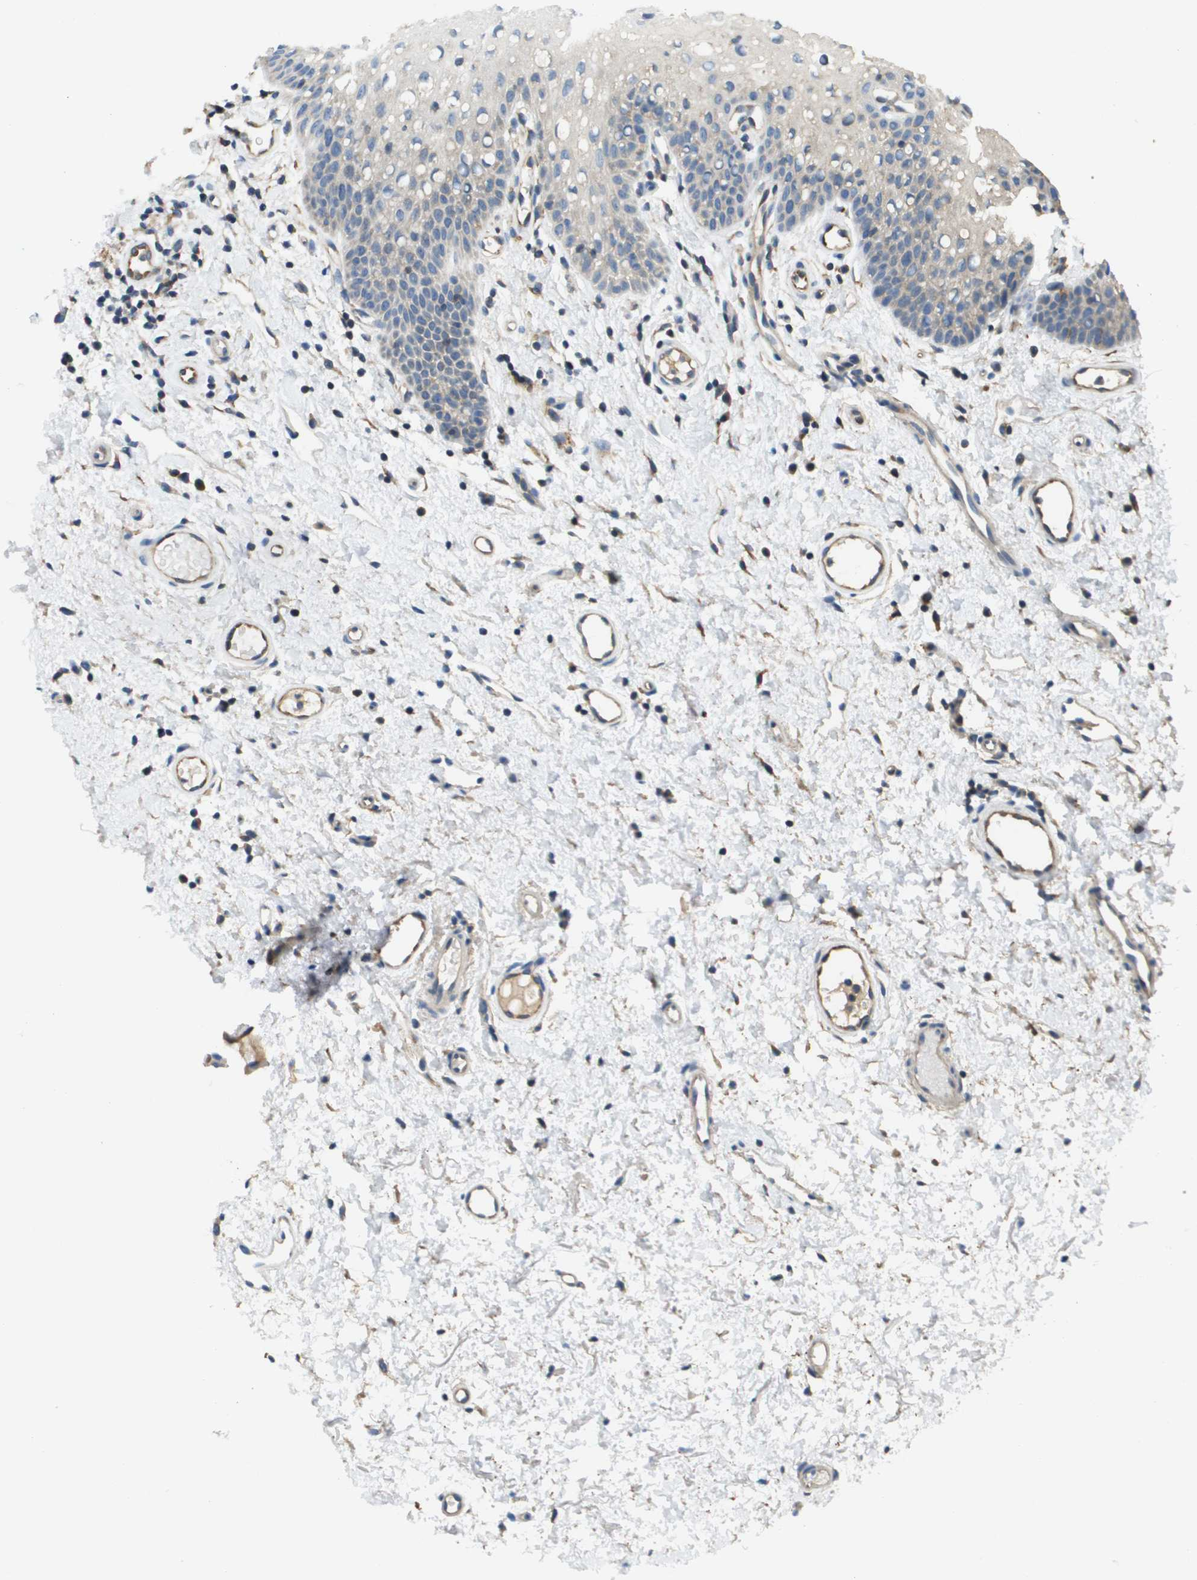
{"staining": {"intensity": "negative", "quantity": "none", "location": "none"}, "tissue": "oral mucosa", "cell_type": "Squamous epithelial cells", "image_type": "normal", "snomed": [{"axis": "morphology", "description": "Normal tissue, NOS"}, {"axis": "morphology", "description": "Squamous cell carcinoma, NOS"}, {"axis": "topography", "description": "Oral tissue"}, {"axis": "topography", "description": "Salivary gland"}, {"axis": "topography", "description": "Head-Neck"}], "caption": "DAB immunohistochemical staining of benign oral mucosa shows no significant expression in squamous epithelial cells.", "gene": "SAMSN1", "patient": {"sex": "female", "age": 62}}